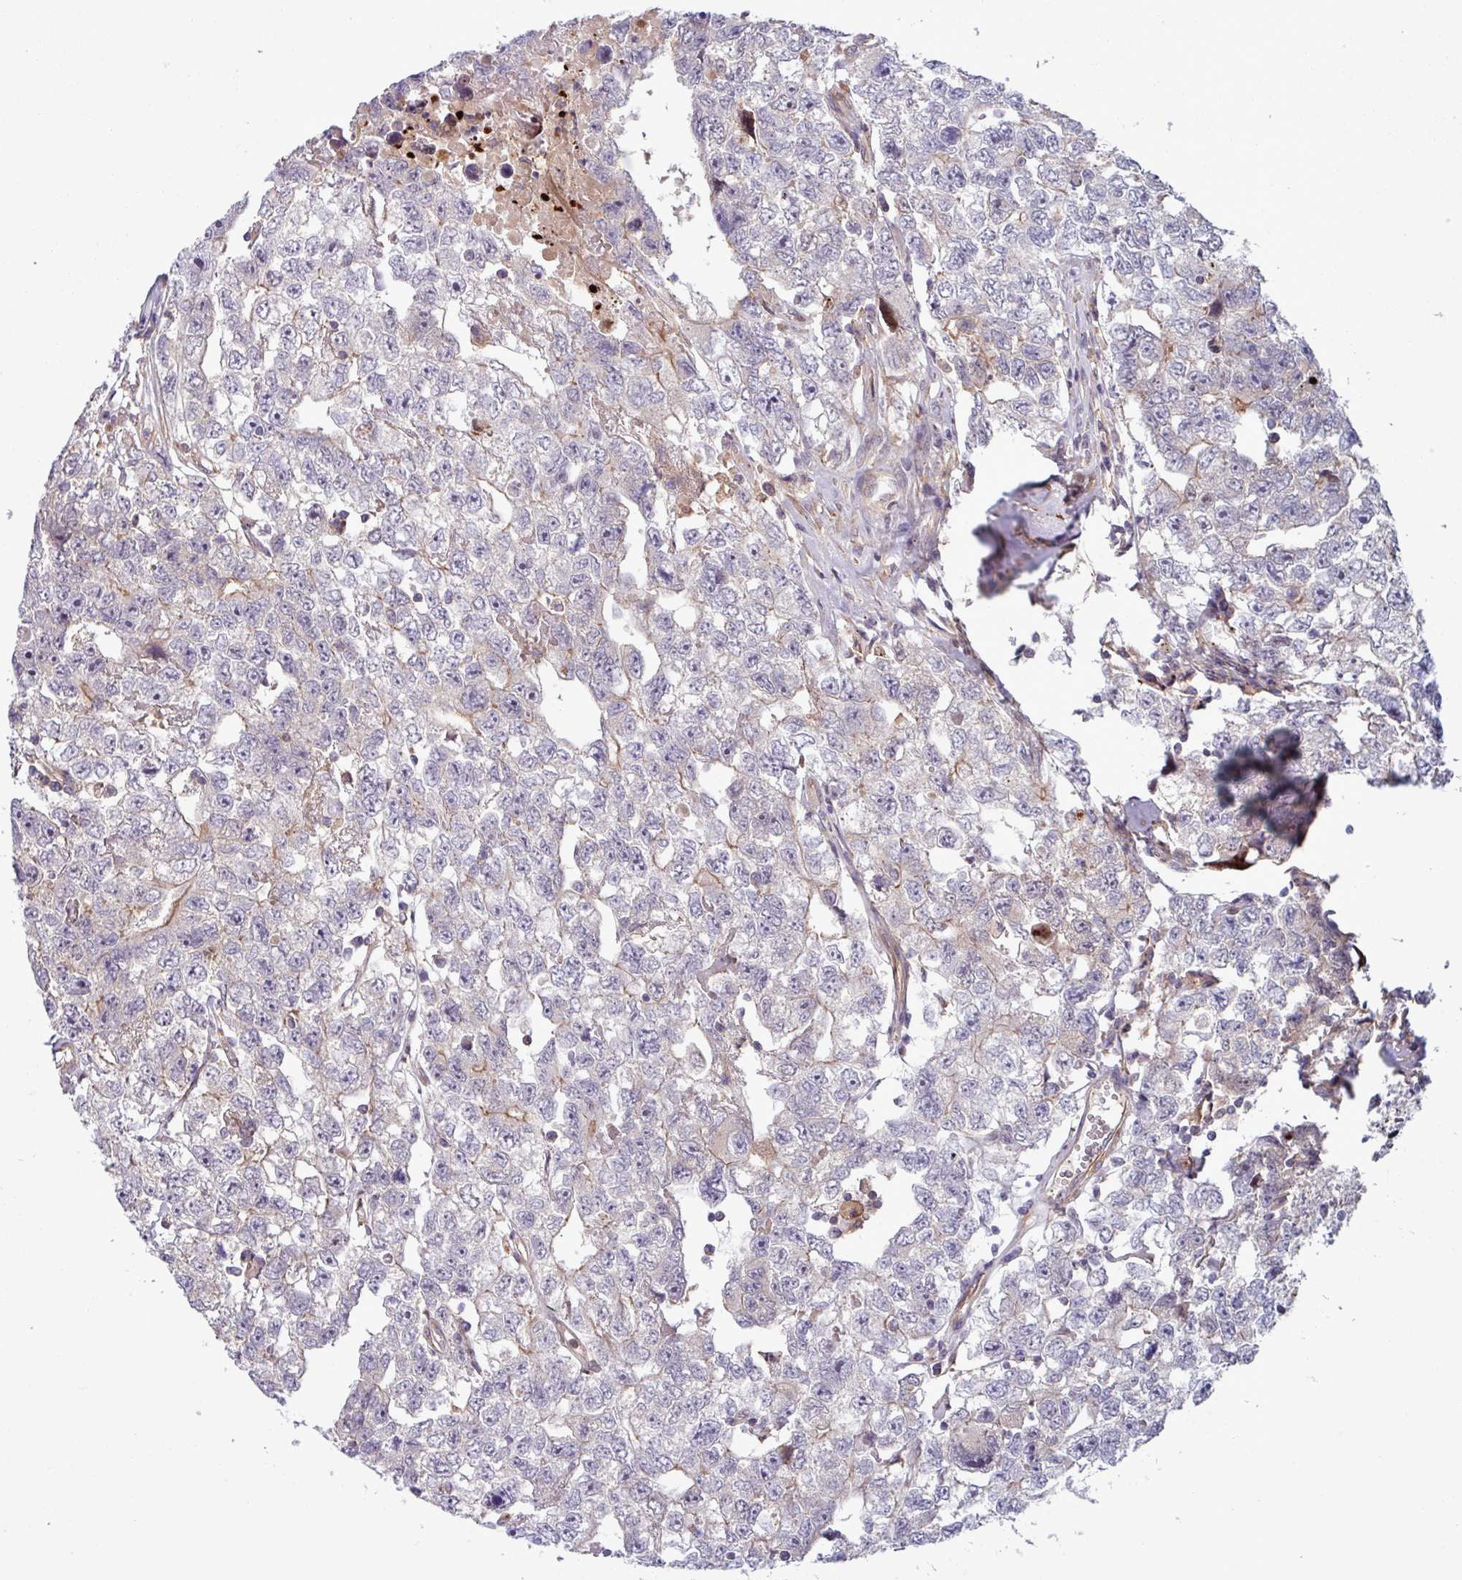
{"staining": {"intensity": "negative", "quantity": "none", "location": "none"}, "tissue": "testis cancer", "cell_type": "Tumor cells", "image_type": "cancer", "snomed": [{"axis": "morphology", "description": "Carcinoma, Embryonal, NOS"}, {"axis": "topography", "description": "Testis"}], "caption": "Immunohistochemical staining of testis cancer exhibits no significant staining in tumor cells.", "gene": "PCED1A", "patient": {"sex": "male", "age": 22}}